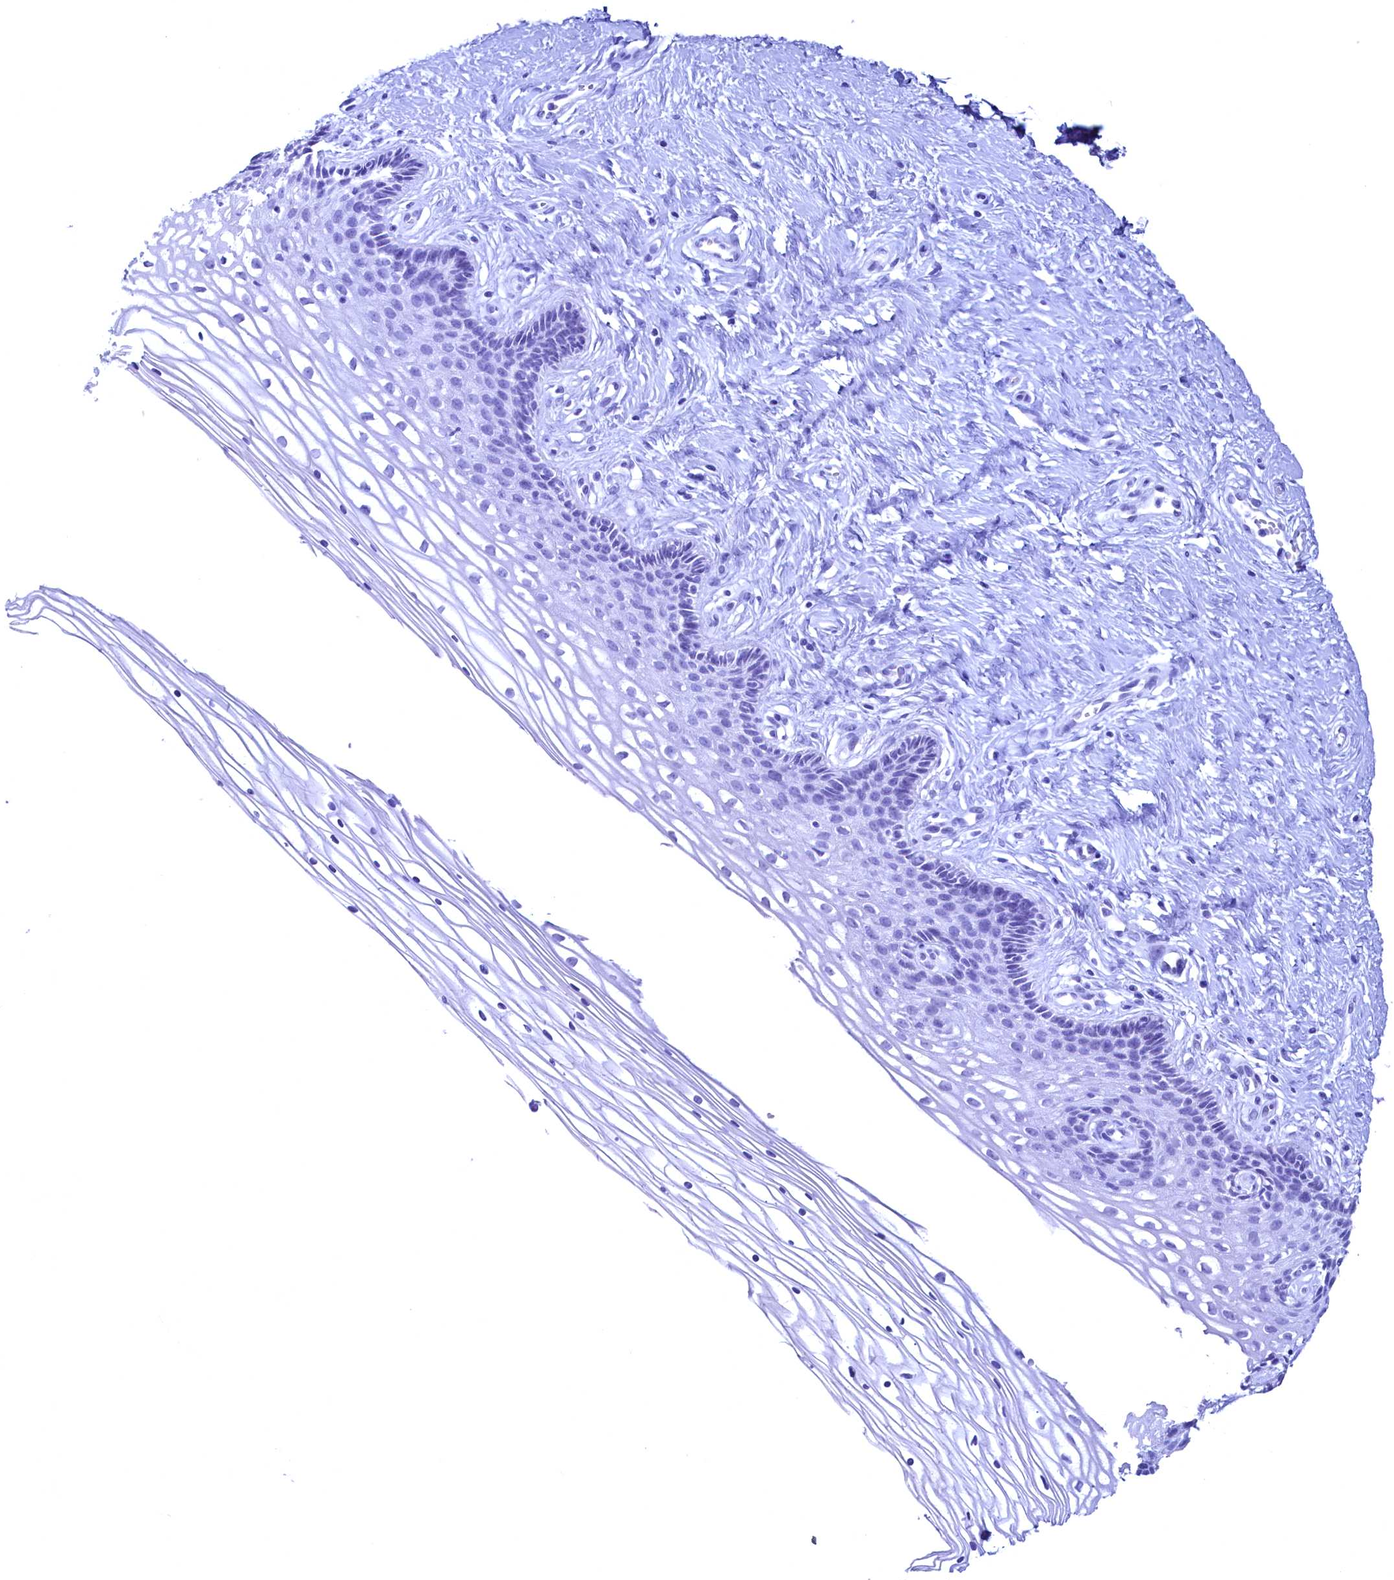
{"staining": {"intensity": "negative", "quantity": "none", "location": "none"}, "tissue": "cervix", "cell_type": "Glandular cells", "image_type": "normal", "snomed": [{"axis": "morphology", "description": "Normal tissue, NOS"}, {"axis": "topography", "description": "Cervix"}], "caption": "Glandular cells are negative for protein expression in benign human cervix. The staining is performed using DAB (3,3'-diaminobenzidine) brown chromogen with nuclei counter-stained in using hematoxylin.", "gene": "FLYWCH2", "patient": {"sex": "female", "age": 33}}